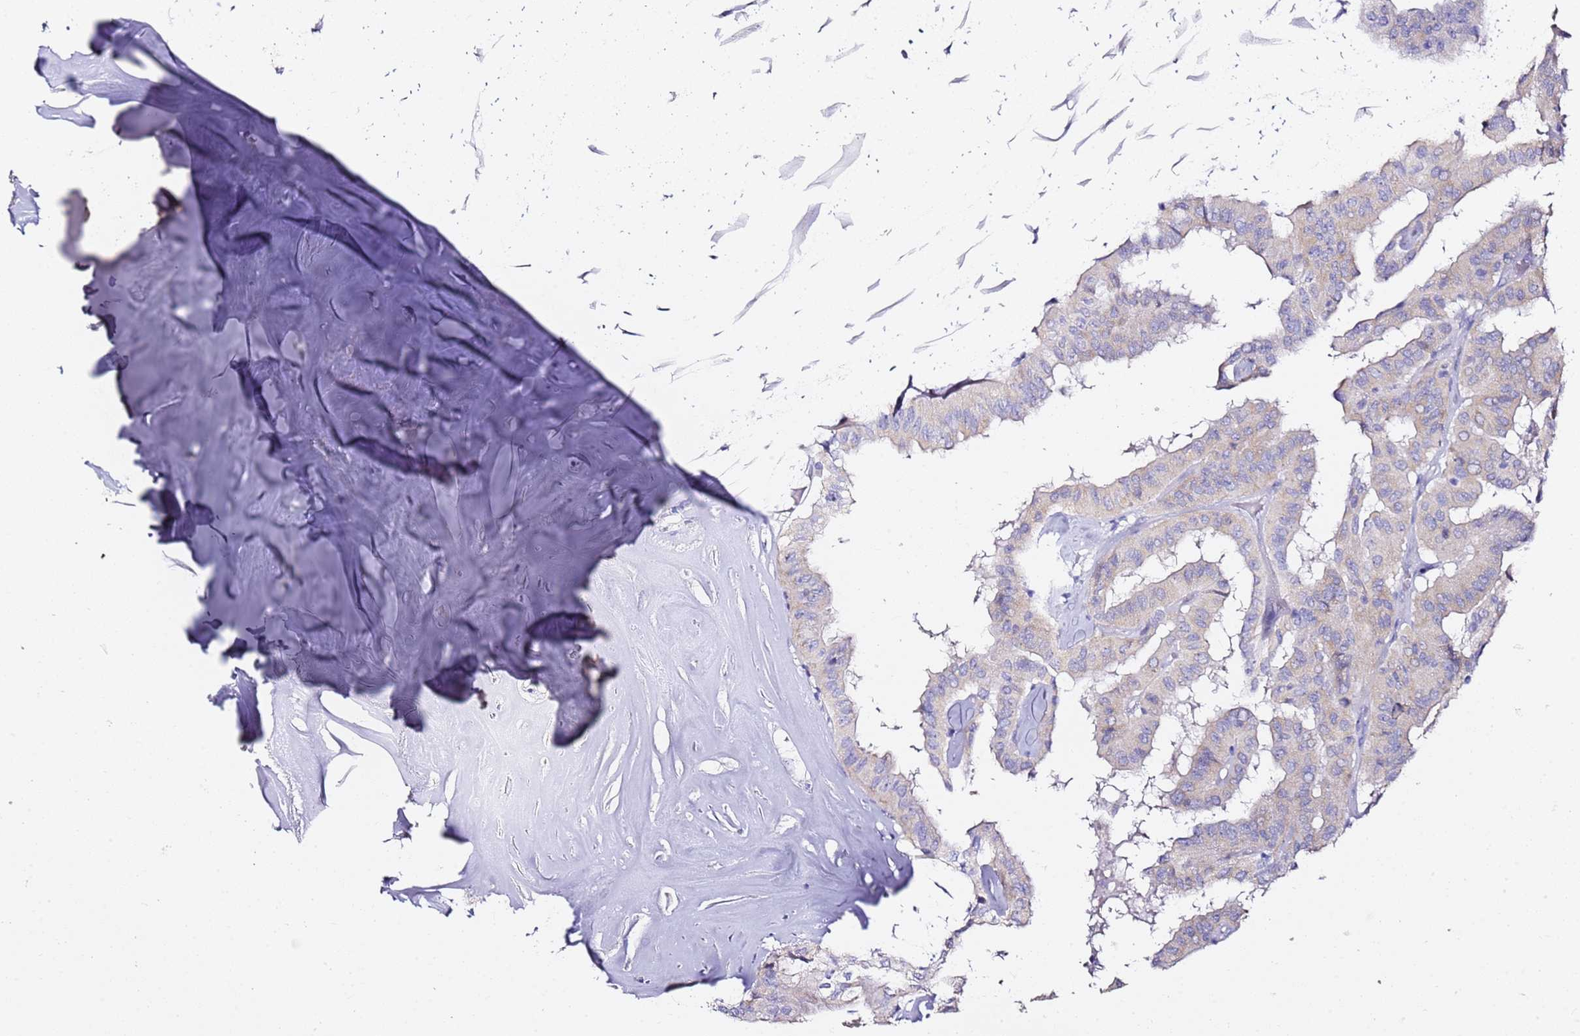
{"staining": {"intensity": "negative", "quantity": "none", "location": "none"}, "tissue": "thyroid cancer", "cell_type": "Tumor cells", "image_type": "cancer", "snomed": [{"axis": "morphology", "description": "Papillary adenocarcinoma, NOS"}, {"axis": "topography", "description": "Thyroid gland"}], "caption": "Immunohistochemical staining of thyroid cancer (papillary adenocarcinoma) shows no significant positivity in tumor cells.", "gene": "MYBPC3", "patient": {"sex": "female", "age": 59}}